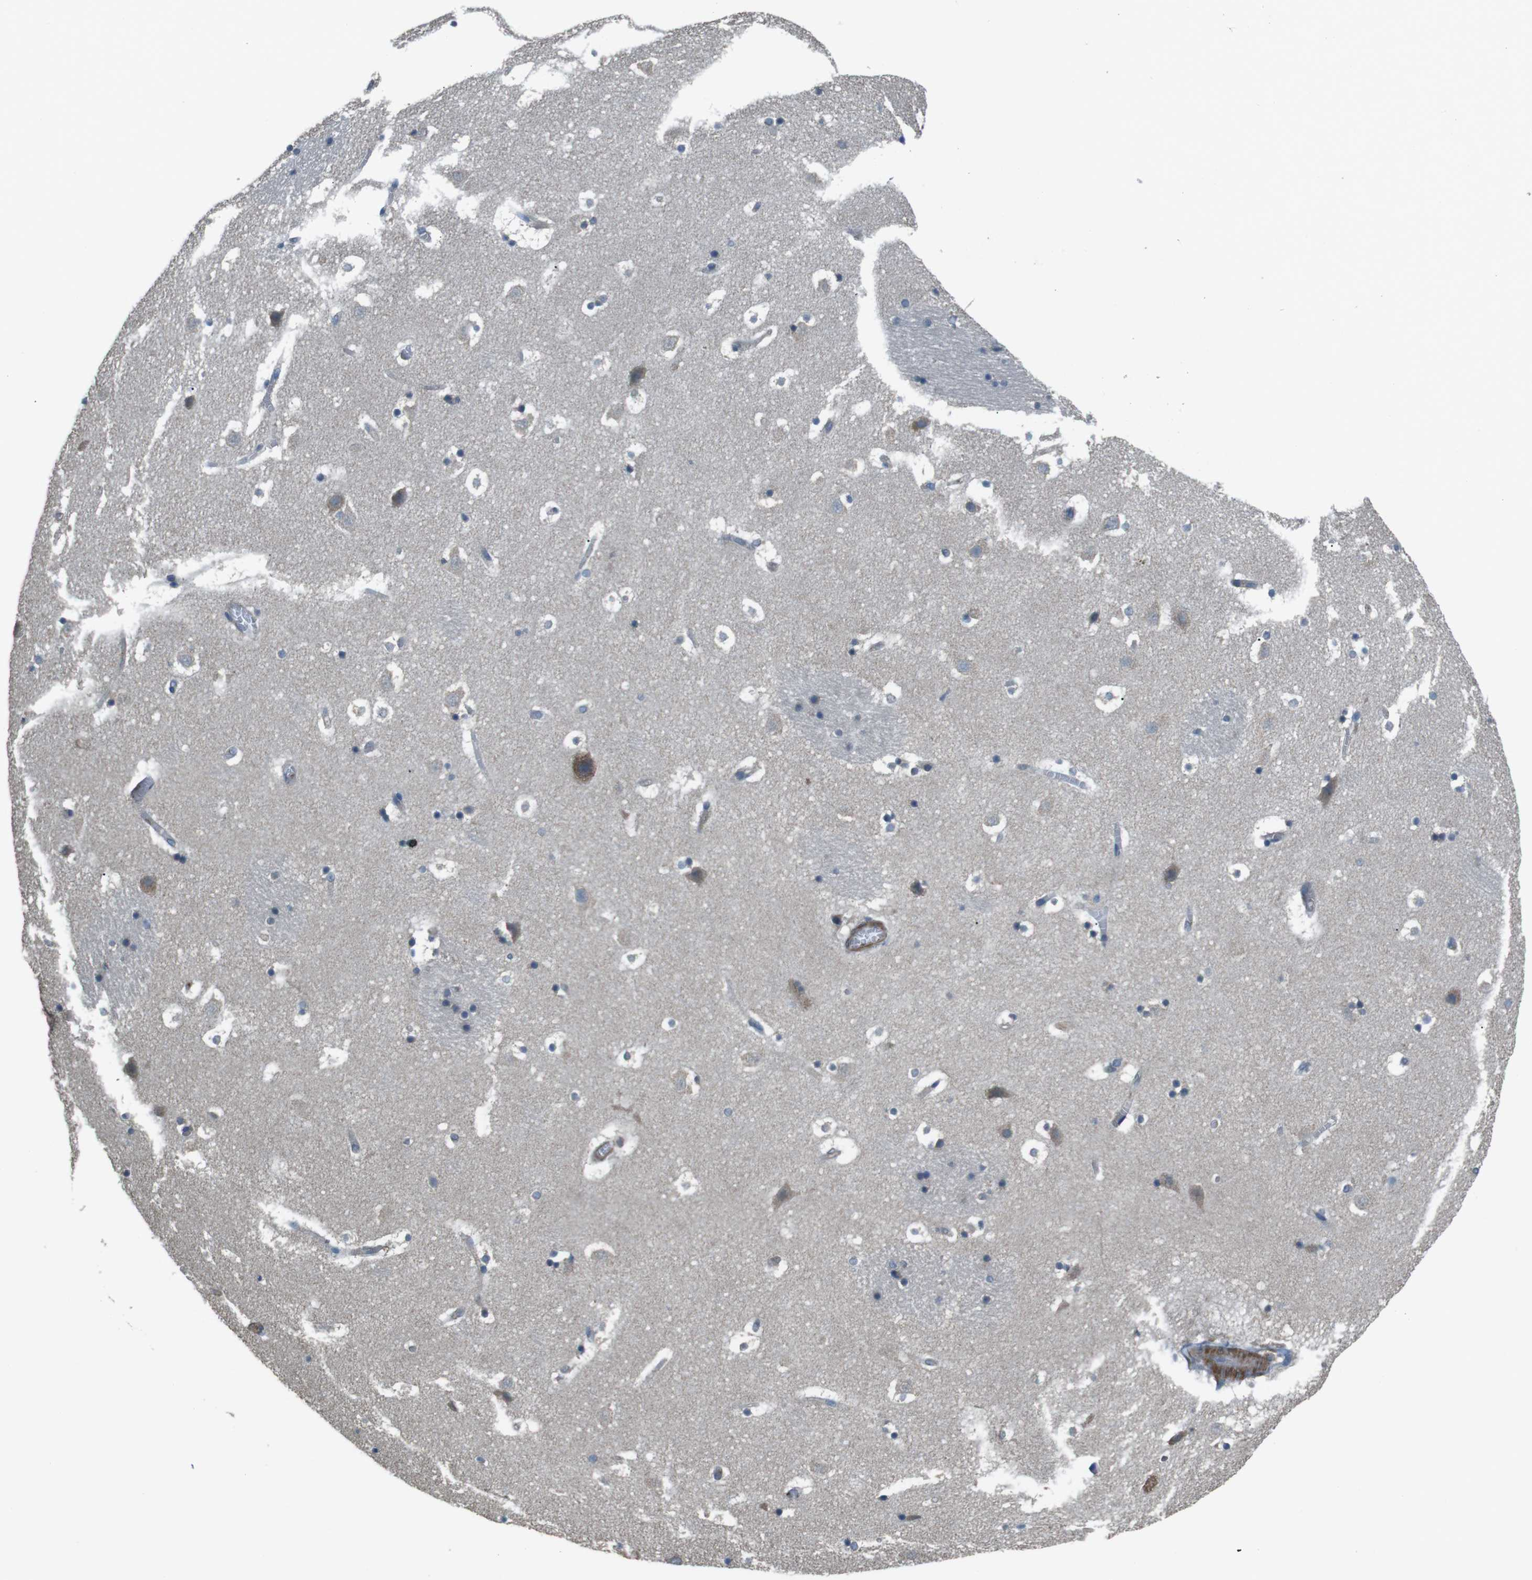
{"staining": {"intensity": "weak", "quantity": "<25%", "location": "cytoplasmic/membranous"}, "tissue": "caudate", "cell_type": "Glial cells", "image_type": "normal", "snomed": [{"axis": "morphology", "description": "Normal tissue, NOS"}, {"axis": "topography", "description": "Lateral ventricle wall"}], "caption": "An immunohistochemistry (IHC) histopathology image of normal caudate is shown. There is no staining in glial cells of caudate. (DAB IHC, high magnification).", "gene": "FUT2", "patient": {"sex": "male", "age": 45}}